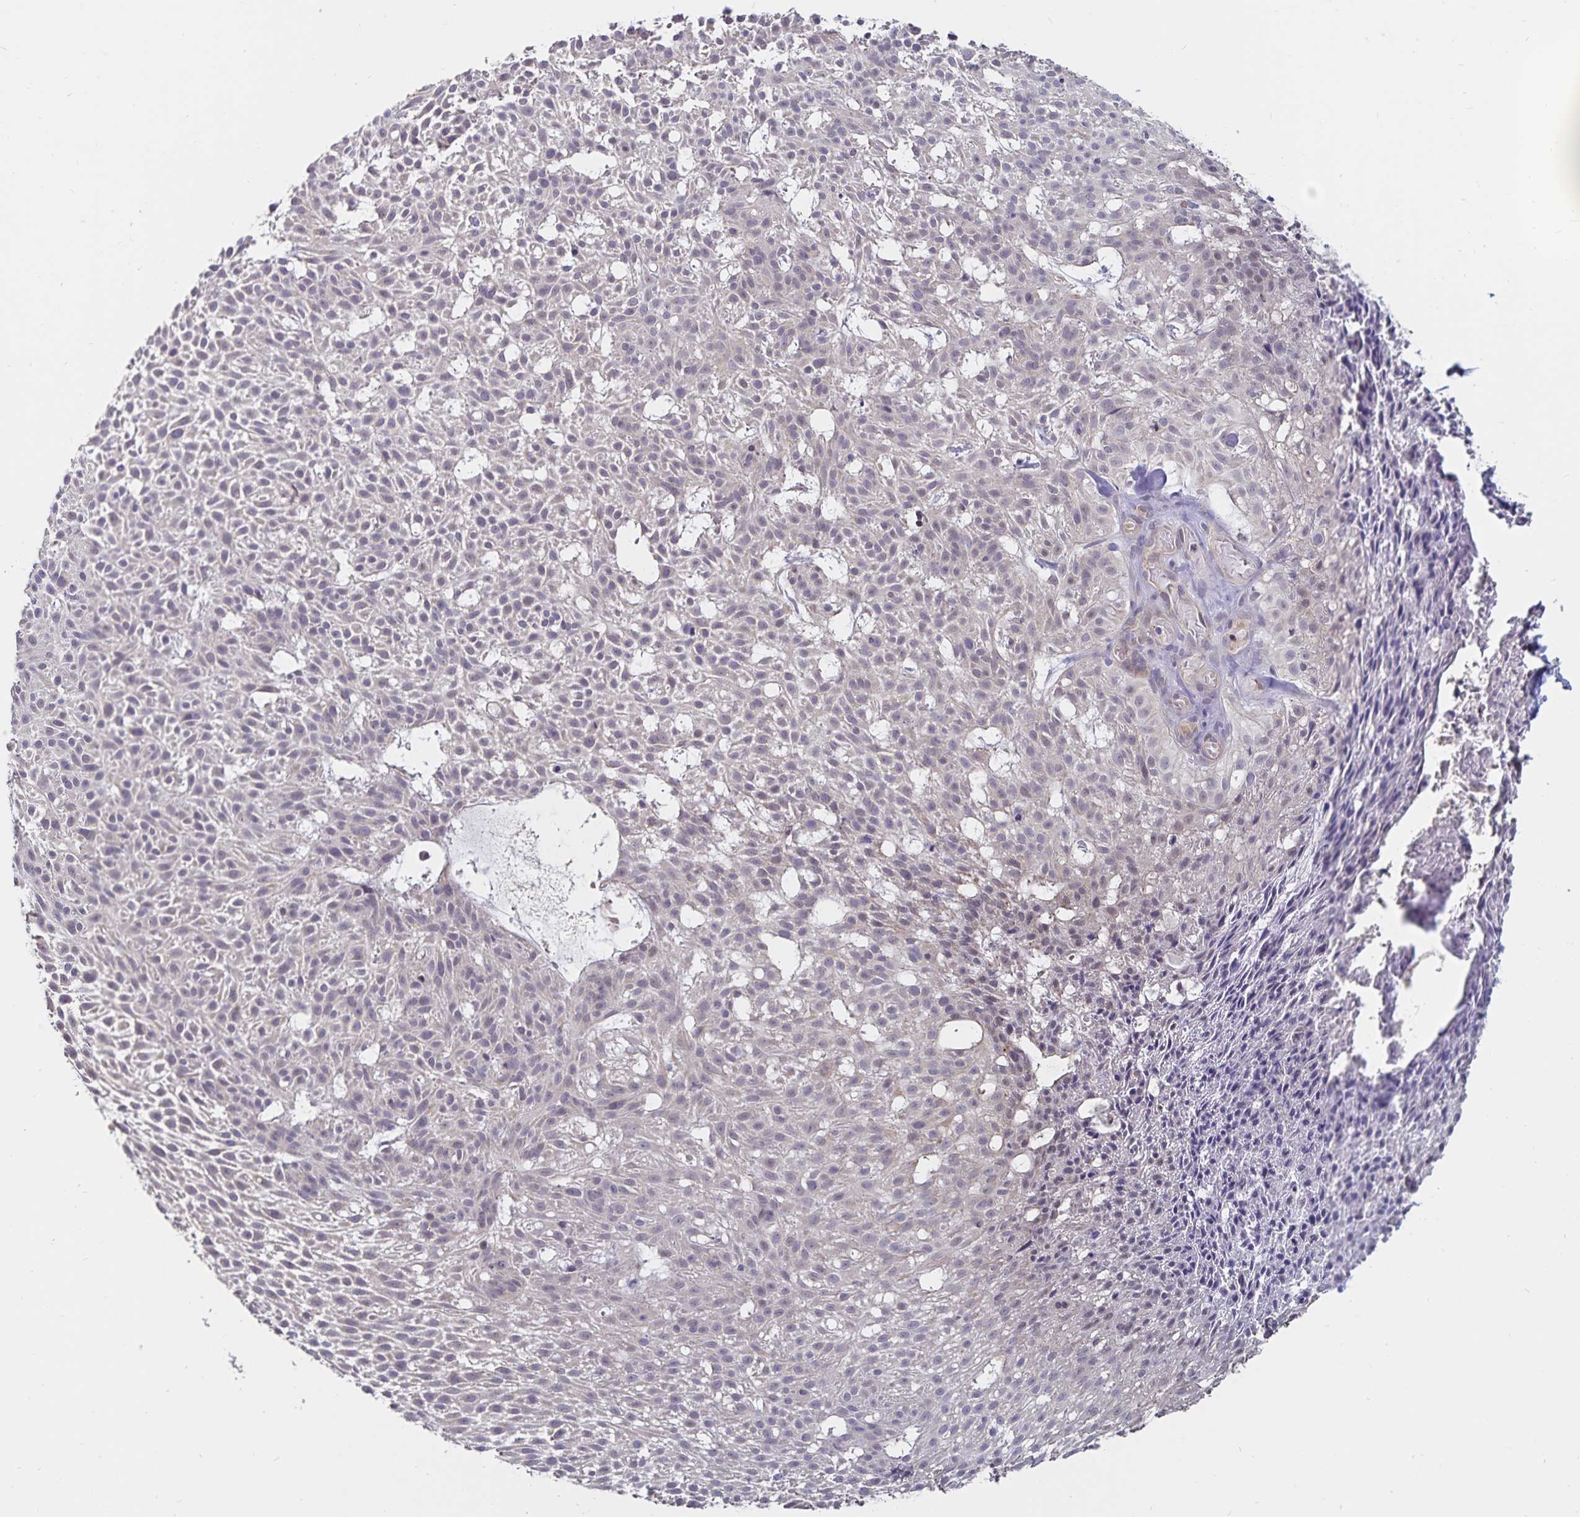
{"staining": {"intensity": "negative", "quantity": "none", "location": "none"}, "tissue": "skin cancer", "cell_type": "Tumor cells", "image_type": "cancer", "snomed": [{"axis": "morphology", "description": "Basal cell carcinoma"}, {"axis": "topography", "description": "Skin"}], "caption": "Immunohistochemical staining of human skin cancer reveals no significant positivity in tumor cells.", "gene": "ATP2A2", "patient": {"sex": "female", "age": 78}}